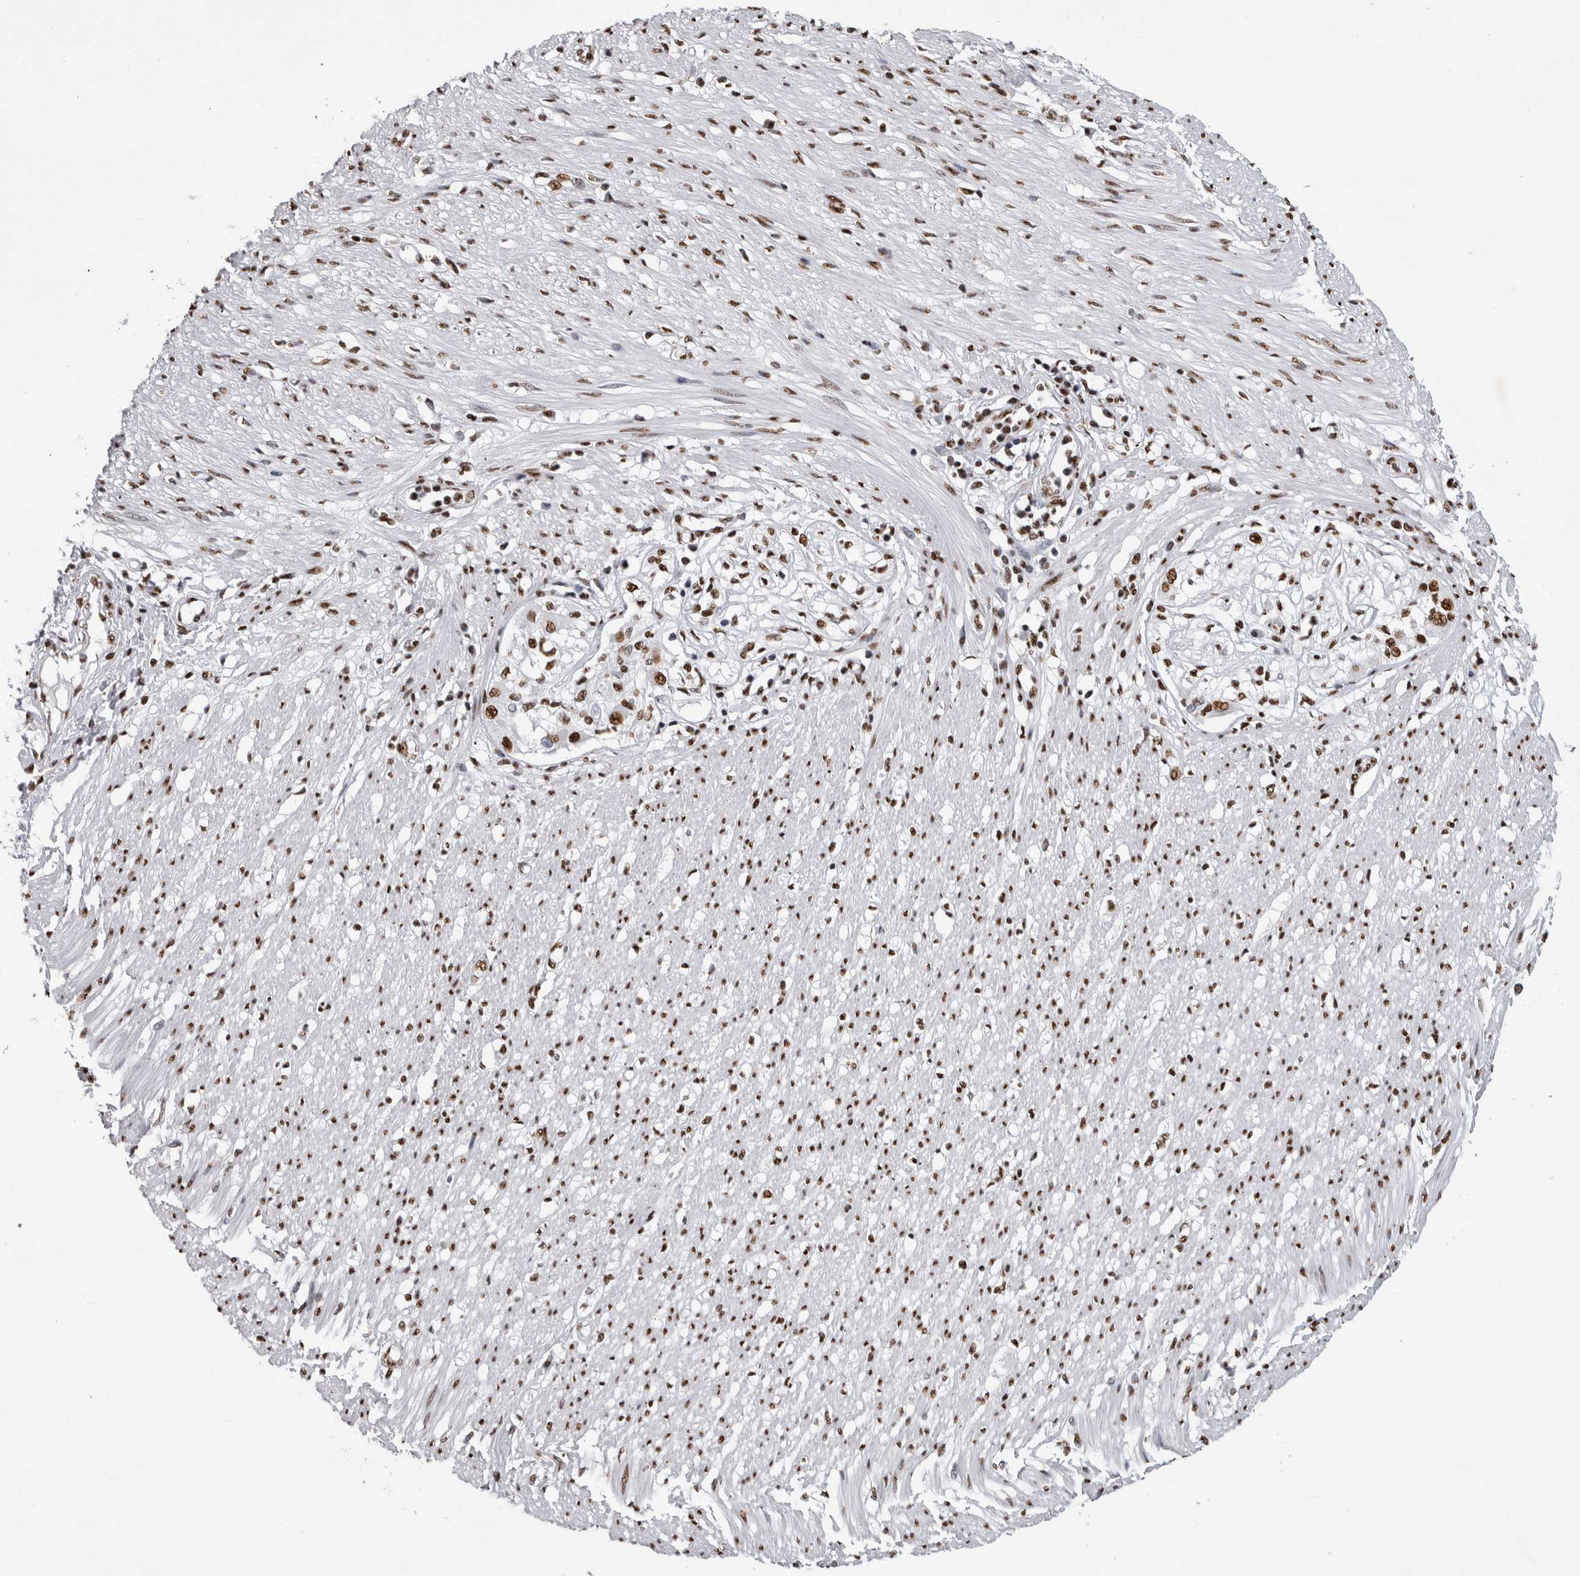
{"staining": {"intensity": "moderate", "quantity": ">75%", "location": "nuclear"}, "tissue": "soft tissue", "cell_type": "Chondrocytes", "image_type": "normal", "snomed": [{"axis": "morphology", "description": "Normal tissue, NOS"}, {"axis": "morphology", "description": "Adenocarcinoma, NOS"}, {"axis": "topography", "description": "Colon"}, {"axis": "topography", "description": "Peripheral nerve tissue"}], "caption": "A brown stain labels moderate nuclear expression of a protein in chondrocytes of normal human soft tissue. Using DAB (3,3'-diaminobenzidine) (brown) and hematoxylin (blue) stains, captured at high magnification using brightfield microscopy.", "gene": "ALPK3", "patient": {"sex": "male", "age": 14}}